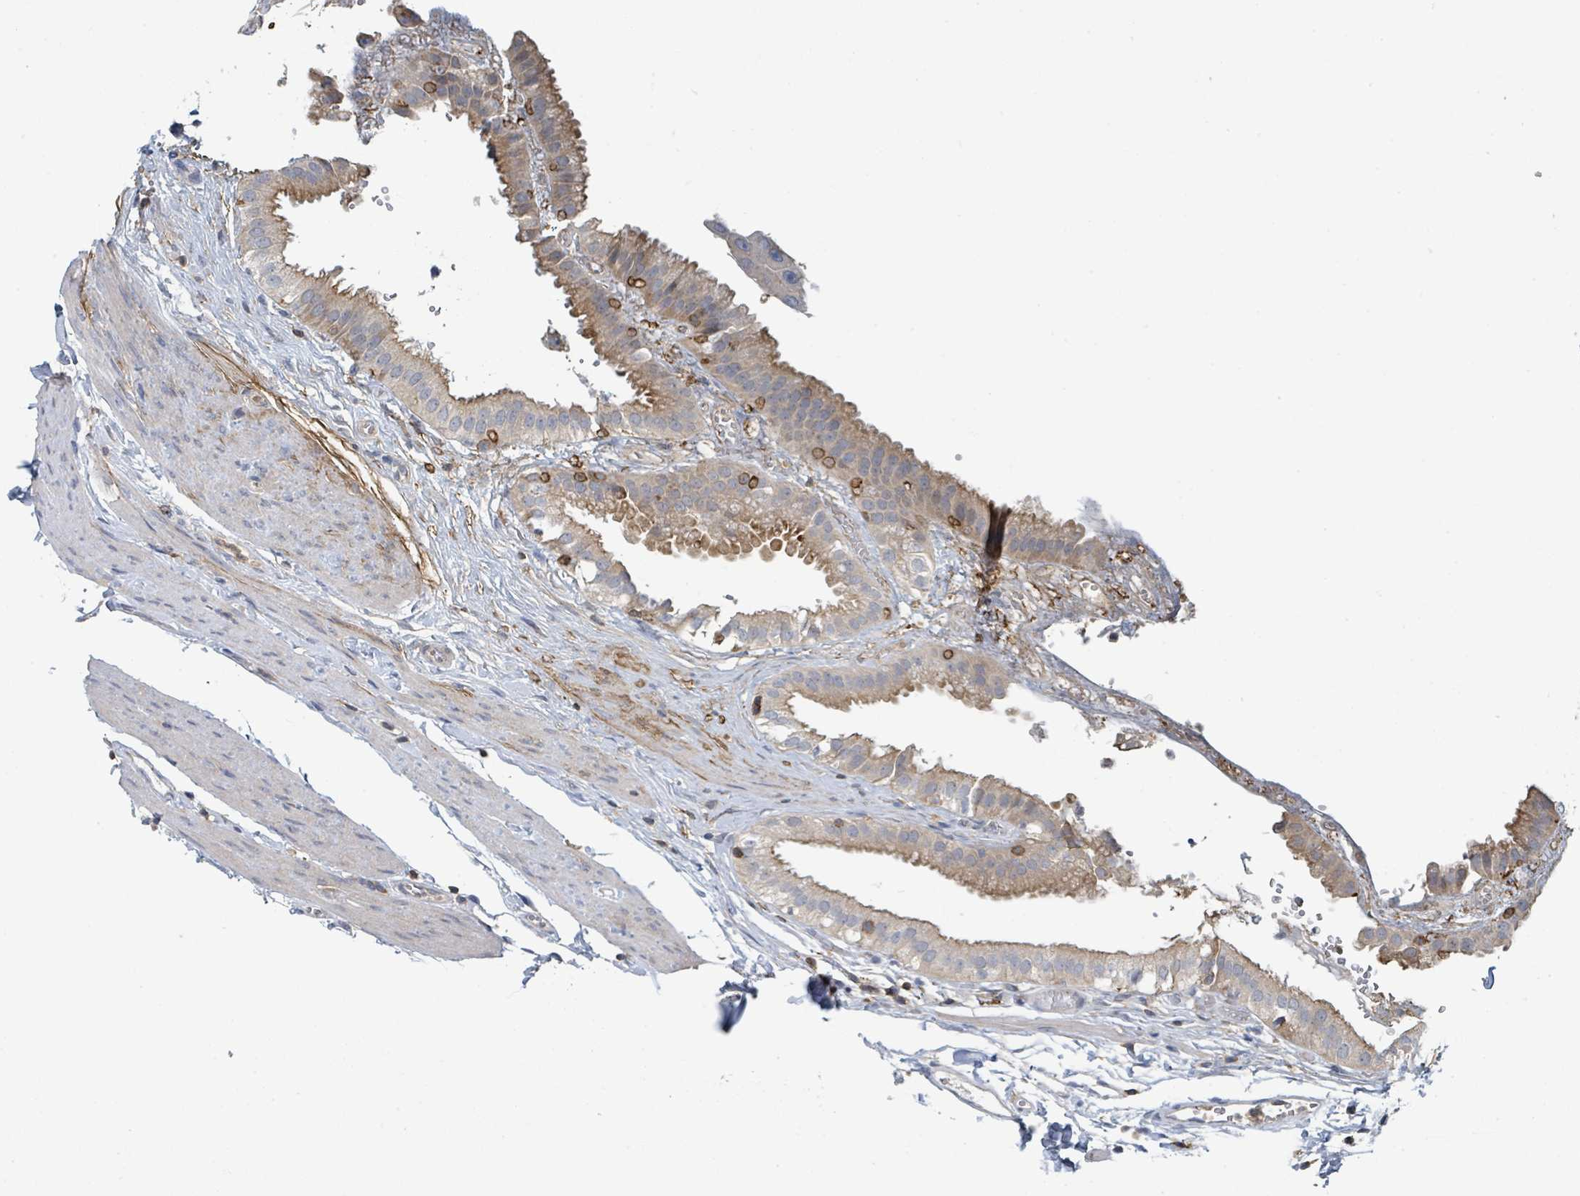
{"staining": {"intensity": "moderate", "quantity": "25%-75%", "location": "cytoplasmic/membranous"}, "tissue": "gallbladder", "cell_type": "Glandular cells", "image_type": "normal", "snomed": [{"axis": "morphology", "description": "Normal tissue, NOS"}, {"axis": "topography", "description": "Gallbladder"}], "caption": "Immunohistochemical staining of normal gallbladder exhibits medium levels of moderate cytoplasmic/membranous expression in about 25%-75% of glandular cells.", "gene": "LRRC42", "patient": {"sex": "female", "age": 61}}